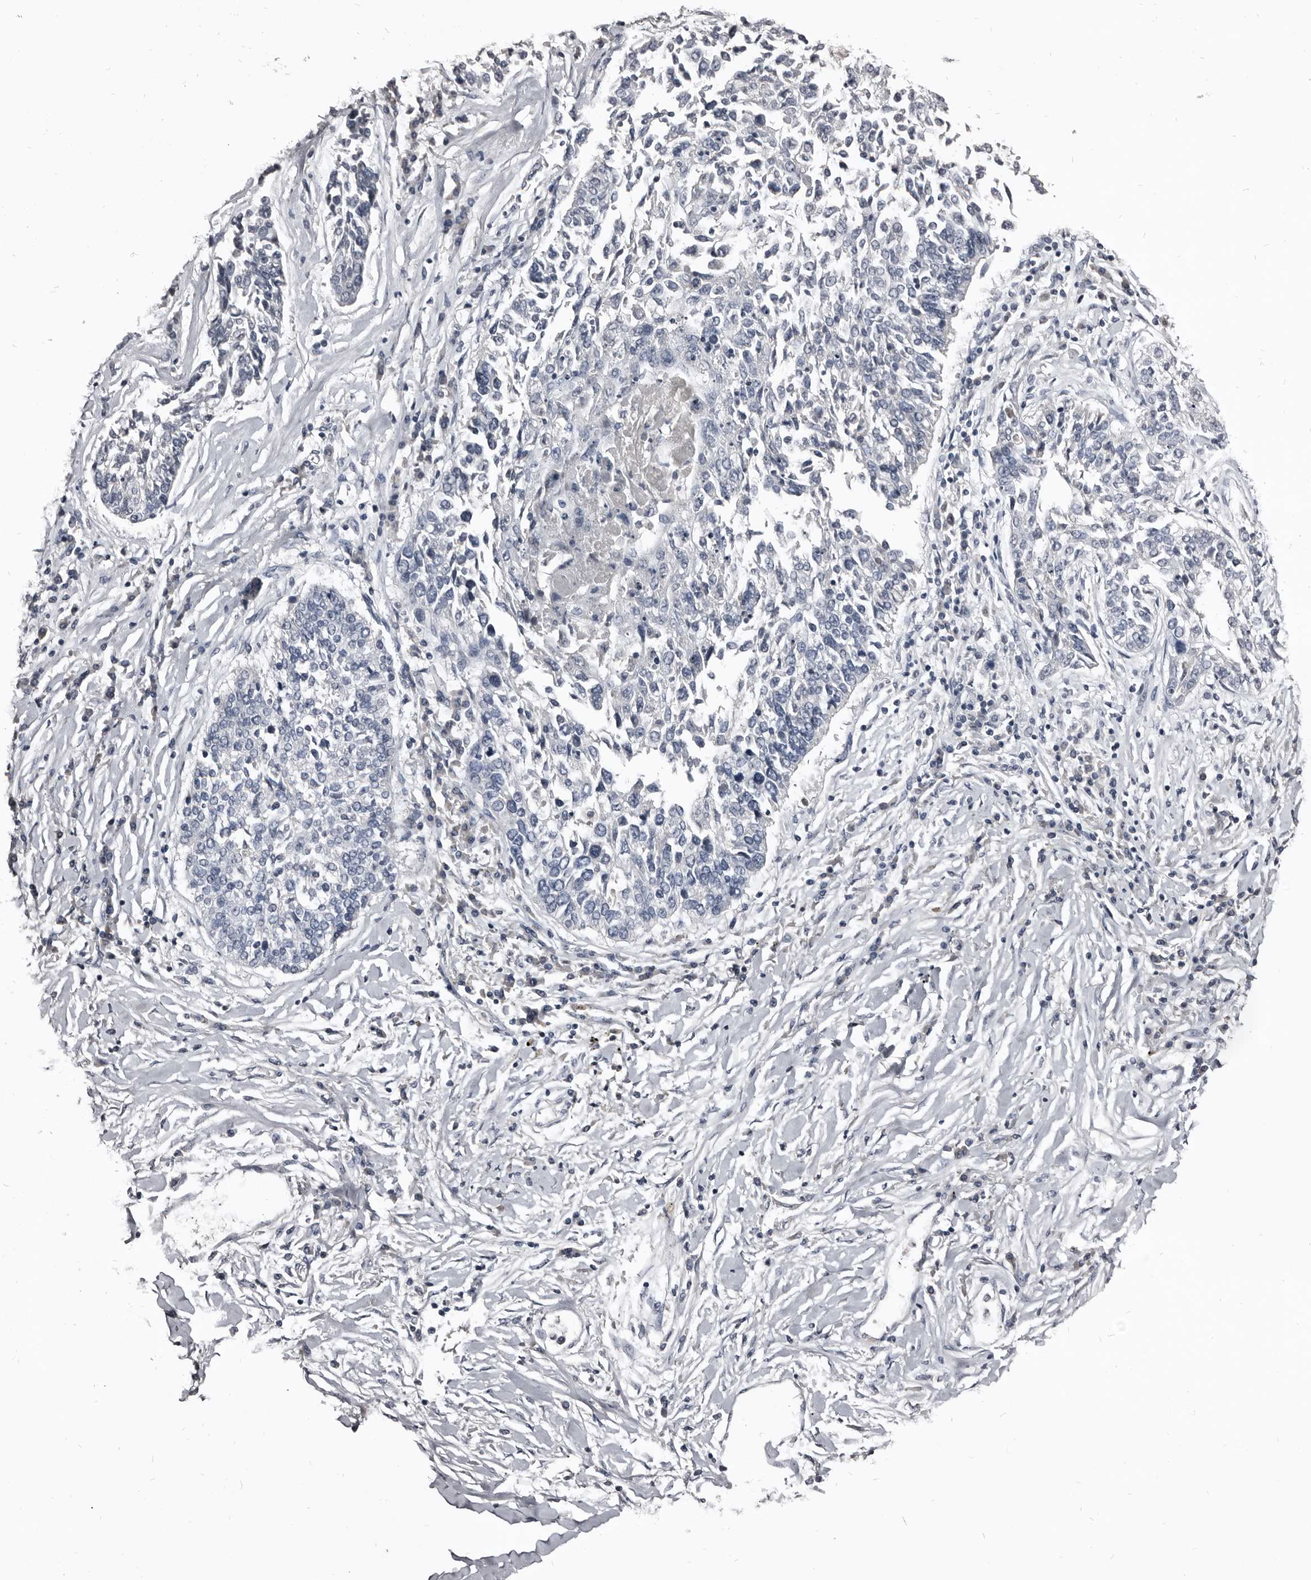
{"staining": {"intensity": "negative", "quantity": "none", "location": "none"}, "tissue": "lung cancer", "cell_type": "Tumor cells", "image_type": "cancer", "snomed": [{"axis": "morphology", "description": "Normal tissue, NOS"}, {"axis": "morphology", "description": "Squamous cell carcinoma, NOS"}, {"axis": "topography", "description": "Cartilage tissue"}, {"axis": "topography", "description": "Bronchus"}, {"axis": "topography", "description": "Lung"}, {"axis": "topography", "description": "Peripheral nerve tissue"}], "caption": "High power microscopy histopathology image of an IHC histopathology image of lung cancer, revealing no significant staining in tumor cells.", "gene": "GREB1", "patient": {"sex": "female", "age": 49}}